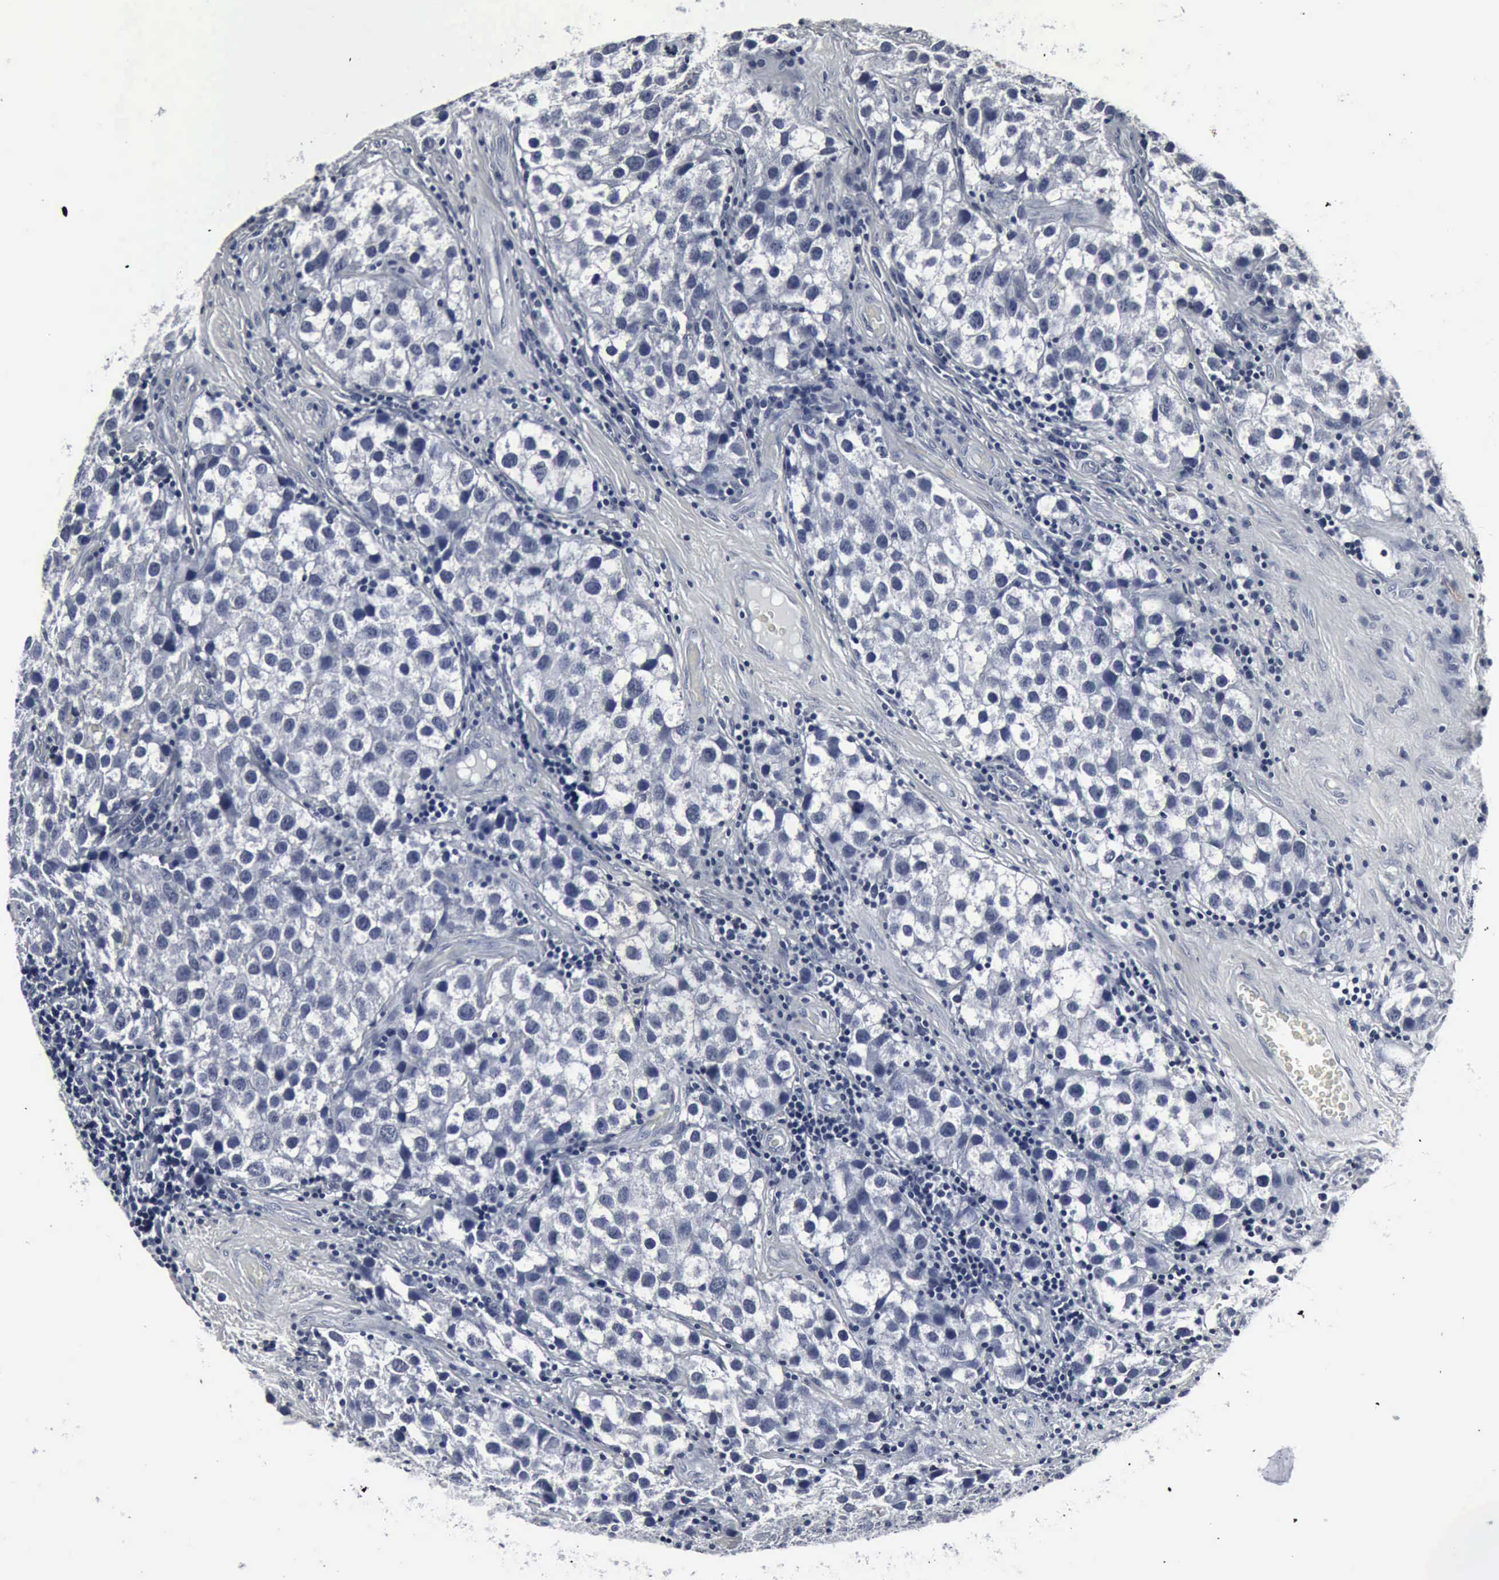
{"staining": {"intensity": "negative", "quantity": "none", "location": "none"}, "tissue": "testis cancer", "cell_type": "Tumor cells", "image_type": "cancer", "snomed": [{"axis": "morphology", "description": "Seminoma, NOS"}, {"axis": "topography", "description": "Testis"}], "caption": "Image shows no significant protein staining in tumor cells of testis cancer (seminoma).", "gene": "SNAP25", "patient": {"sex": "male", "age": 39}}